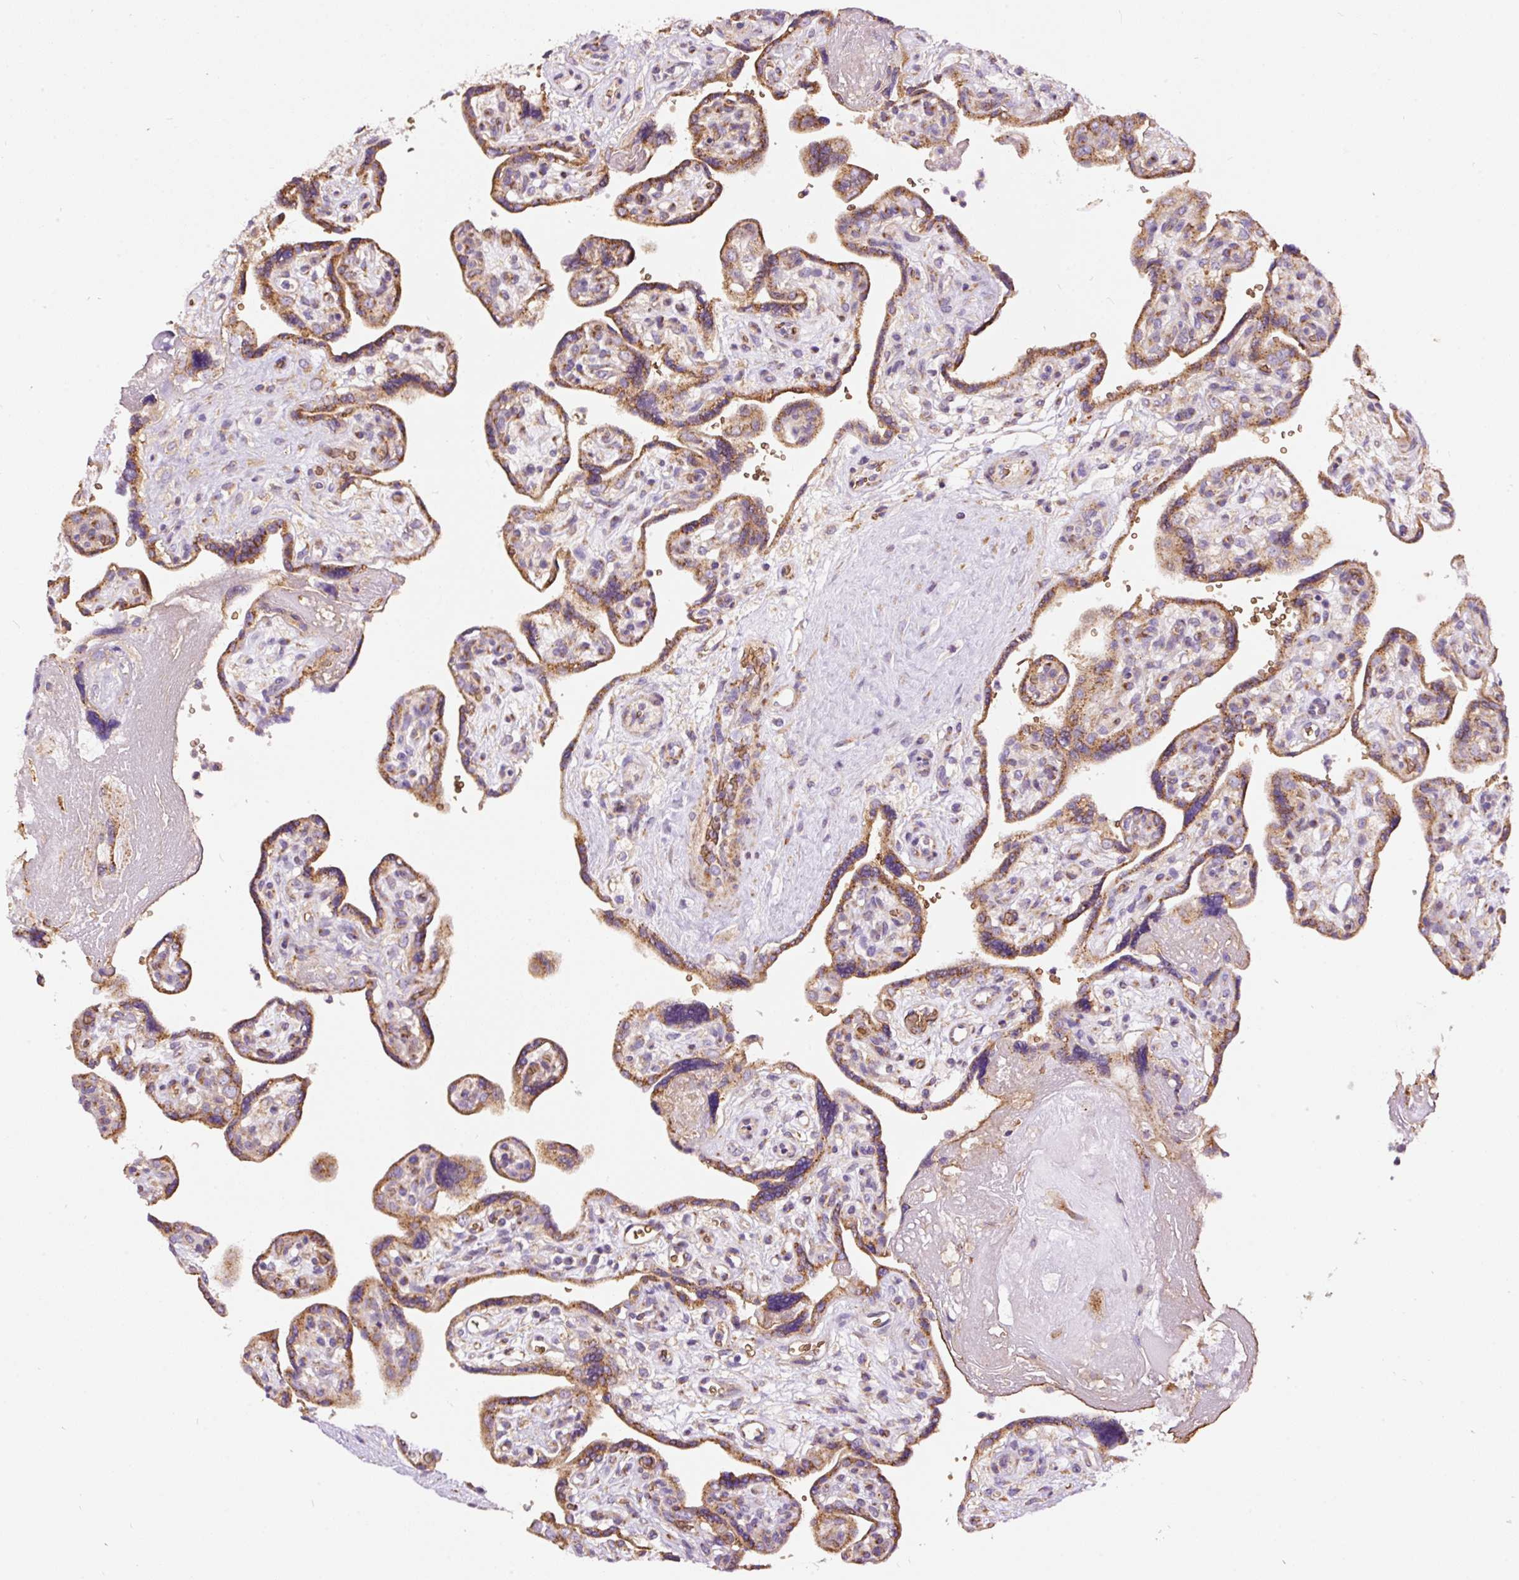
{"staining": {"intensity": "moderate", "quantity": ">75%", "location": "cytoplasmic/membranous"}, "tissue": "placenta", "cell_type": "Trophoblastic cells", "image_type": "normal", "snomed": [{"axis": "morphology", "description": "Normal tissue, NOS"}, {"axis": "topography", "description": "Placenta"}], "caption": "Immunohistochemical staining of normal placenta demonstrates moderate cytoplasmic/membranous protein positivity in approximately >75% of trophoblastic cells.", "gene": "PRRC2A", "patient": {"sex": "female", "age": 39}}